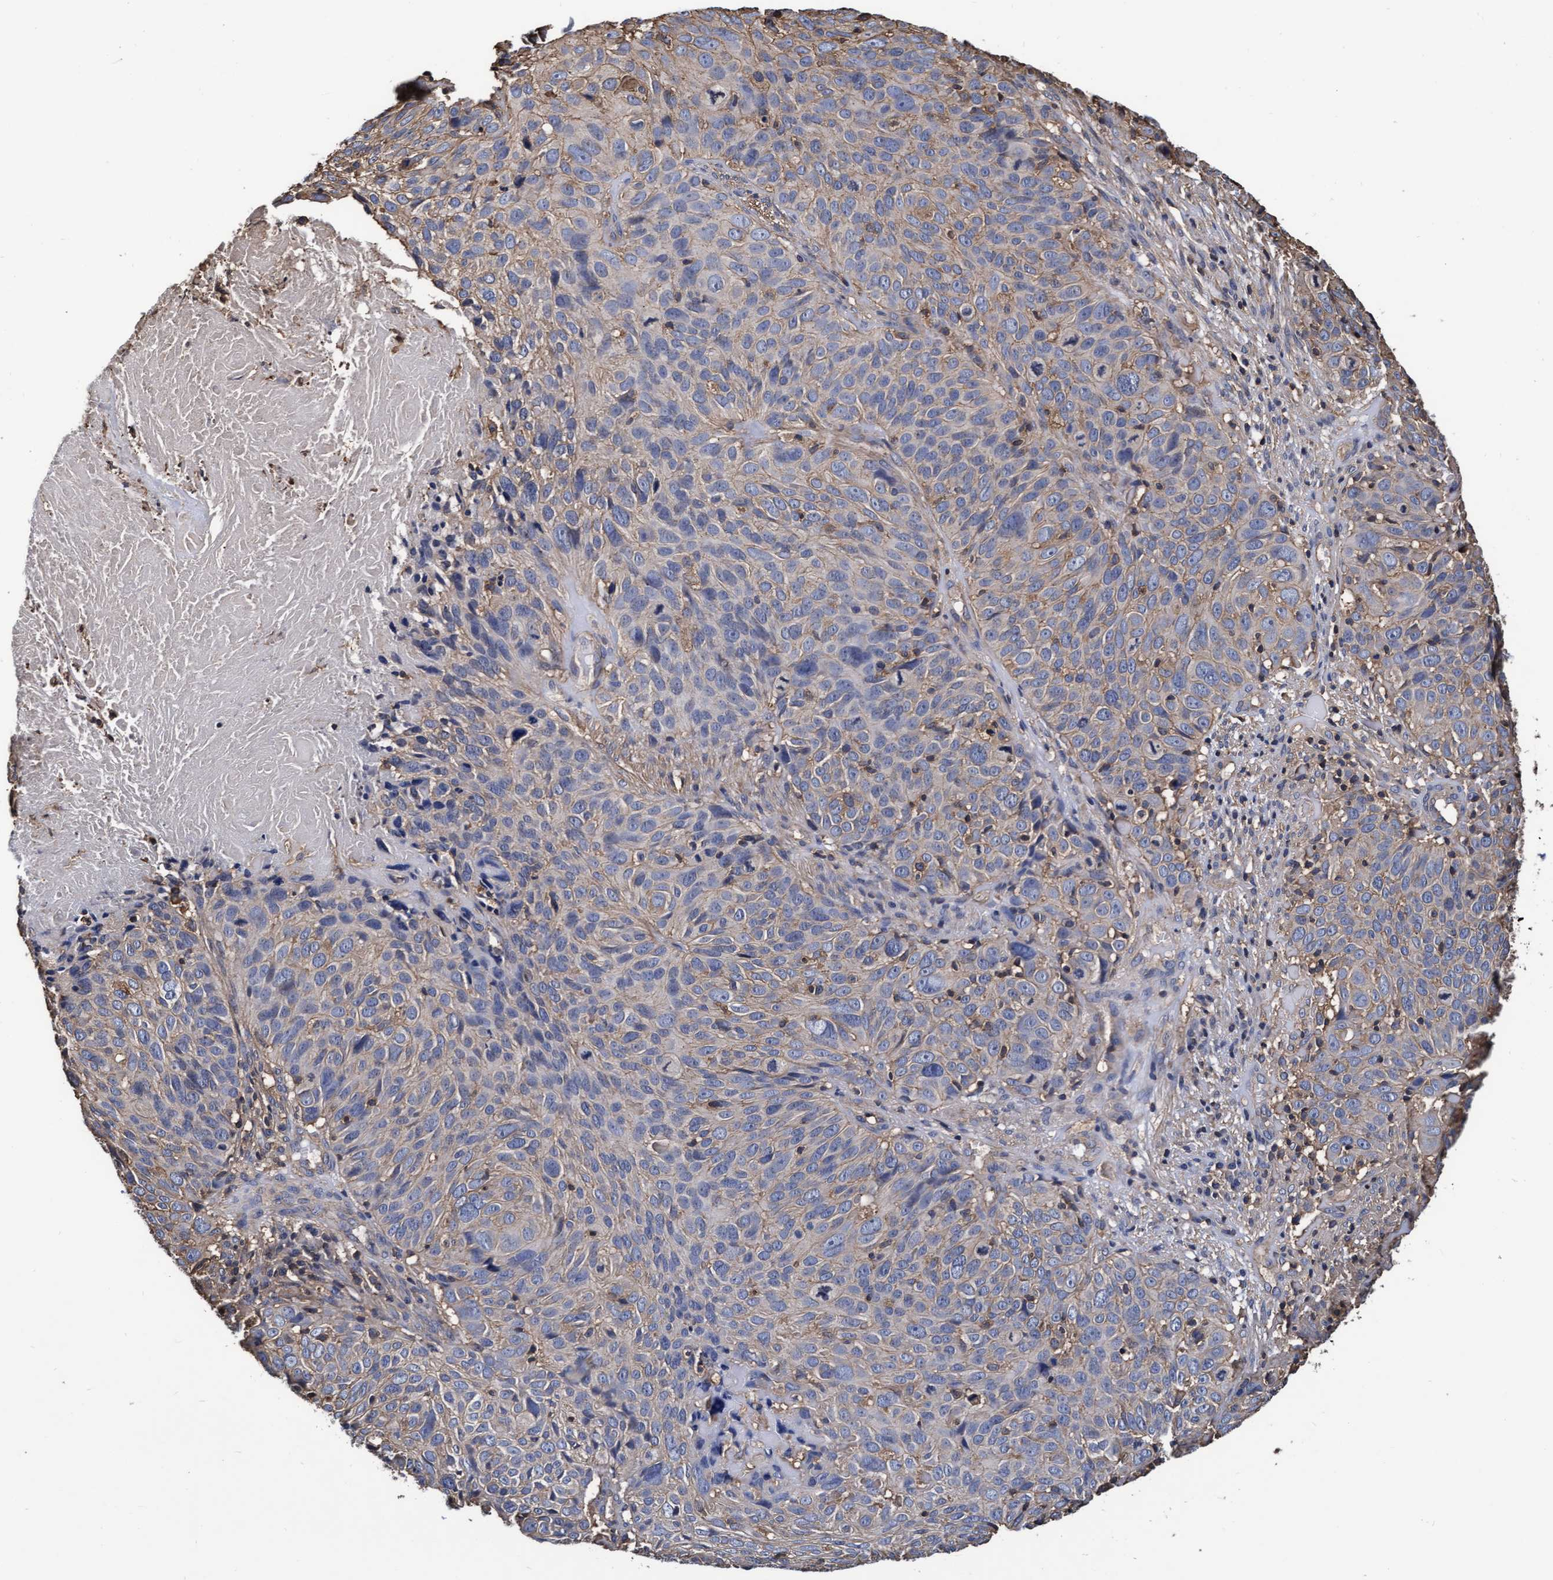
{"staining": {"intensity": "negative", "quantity": "none", "location": "none"}, "tissue": "cervical cancer", "cell_type": "Tumor cells", "image_type": "cancer", "snomed": [{"axis": "morphology", "description": "Squamous cell carcinoma, NOS"}, {"axis": "topography", "description": "Cervix"}], "caption": "High power microscopy image of an IHC image of cervical cancer, revealing no significant expression in tumor cells.", "gene": "GRHPR", "patient": {"sex": "female", "age": 74}}